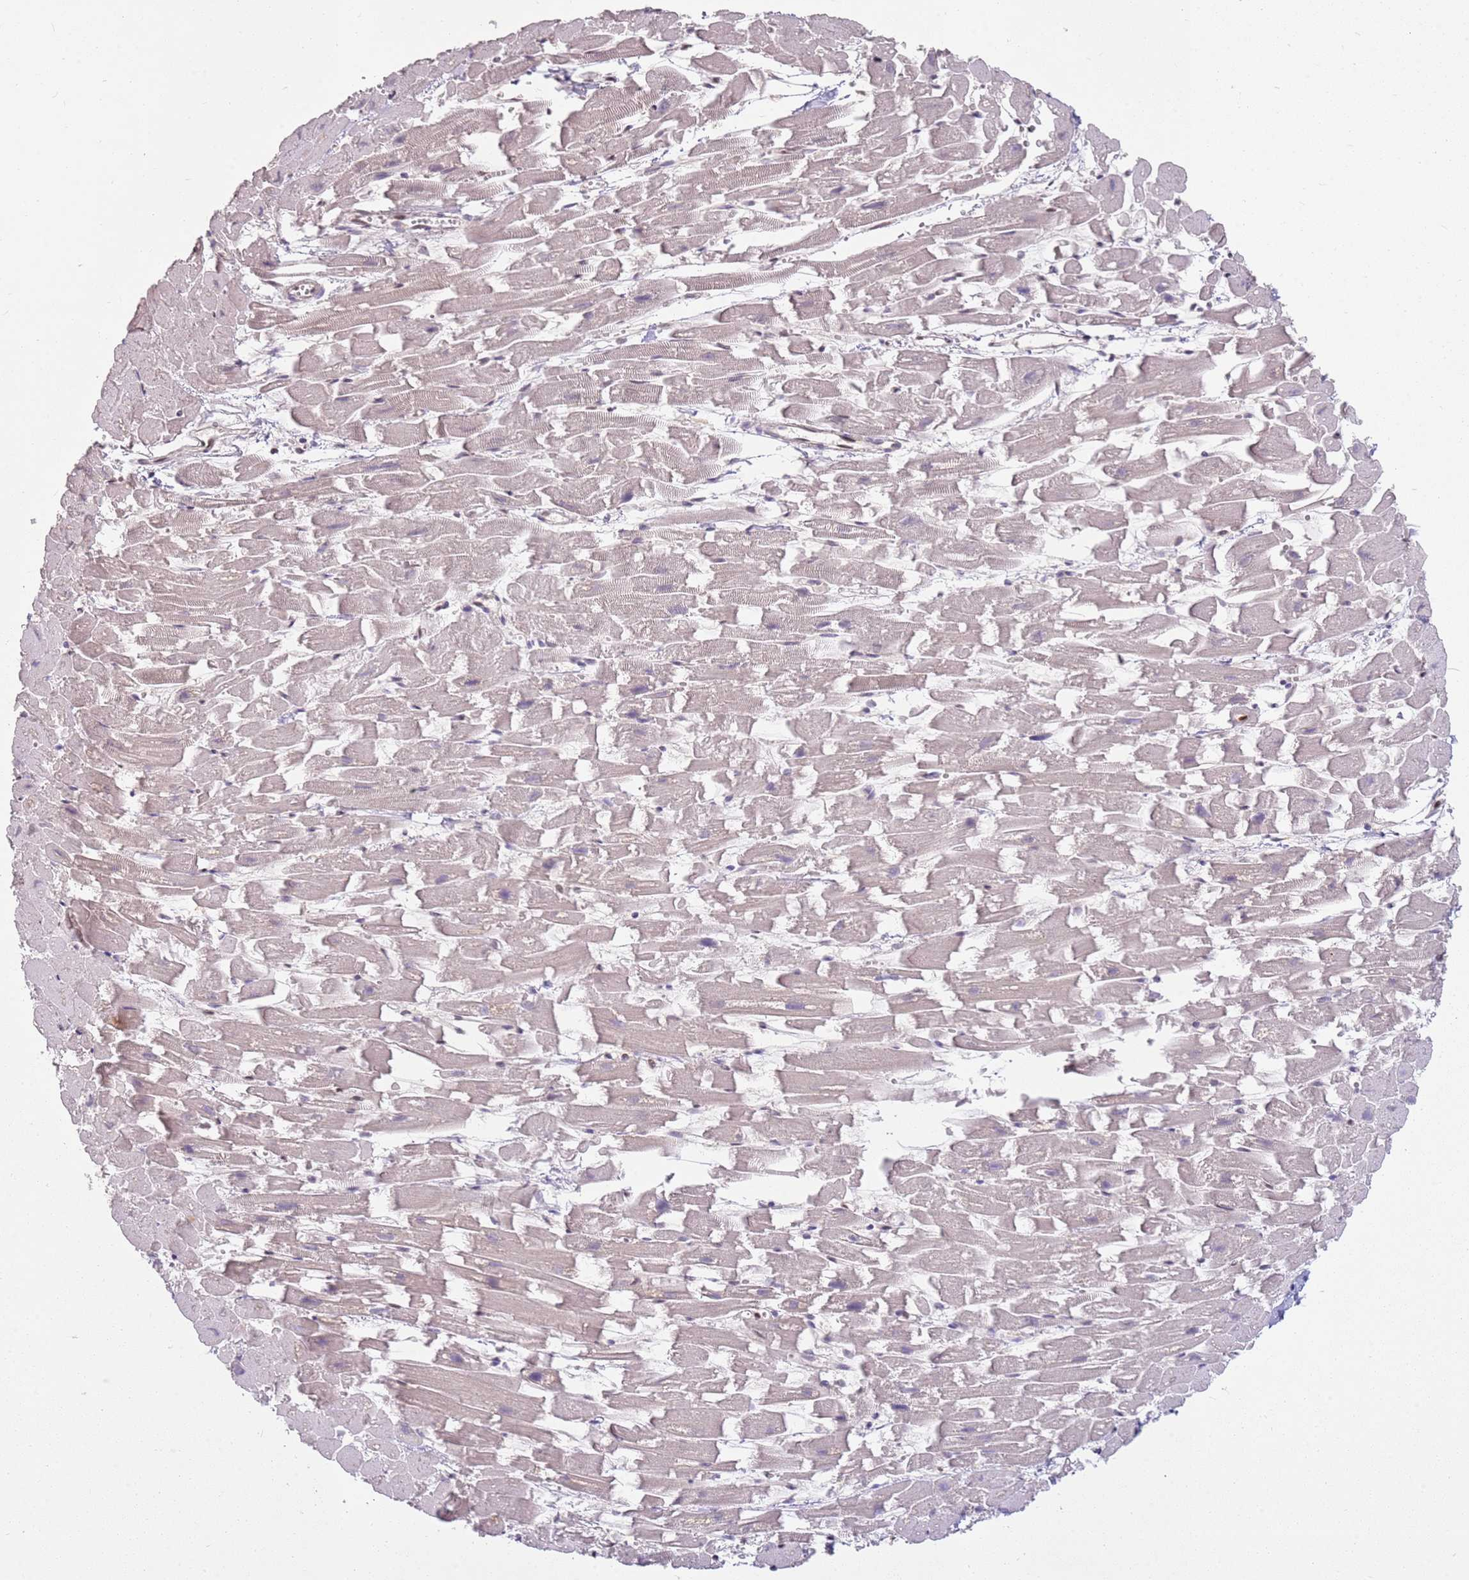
{"staining": {"intensity": "strong", "quantity": "25%-75%", "location": "nuclear"}, "tissue": "heart muscle", "cell_type": "Cardiomyocytes", "image_type": "normal", "snomed": [{"axis": "morphology", "description": "Normal tissue, NOS"}, {"axis": "topography", "description": "Heart"}], "caption": "This histopathology image reveals normal heart muscle stained with IHC to label a protein in brown. The nuclear of cardiomyocytes show strong positivity for the protein. Nuclei are counter-stained blue.", "gene": "TENT4A", "patient": {"sex": "female", "age": 64}}